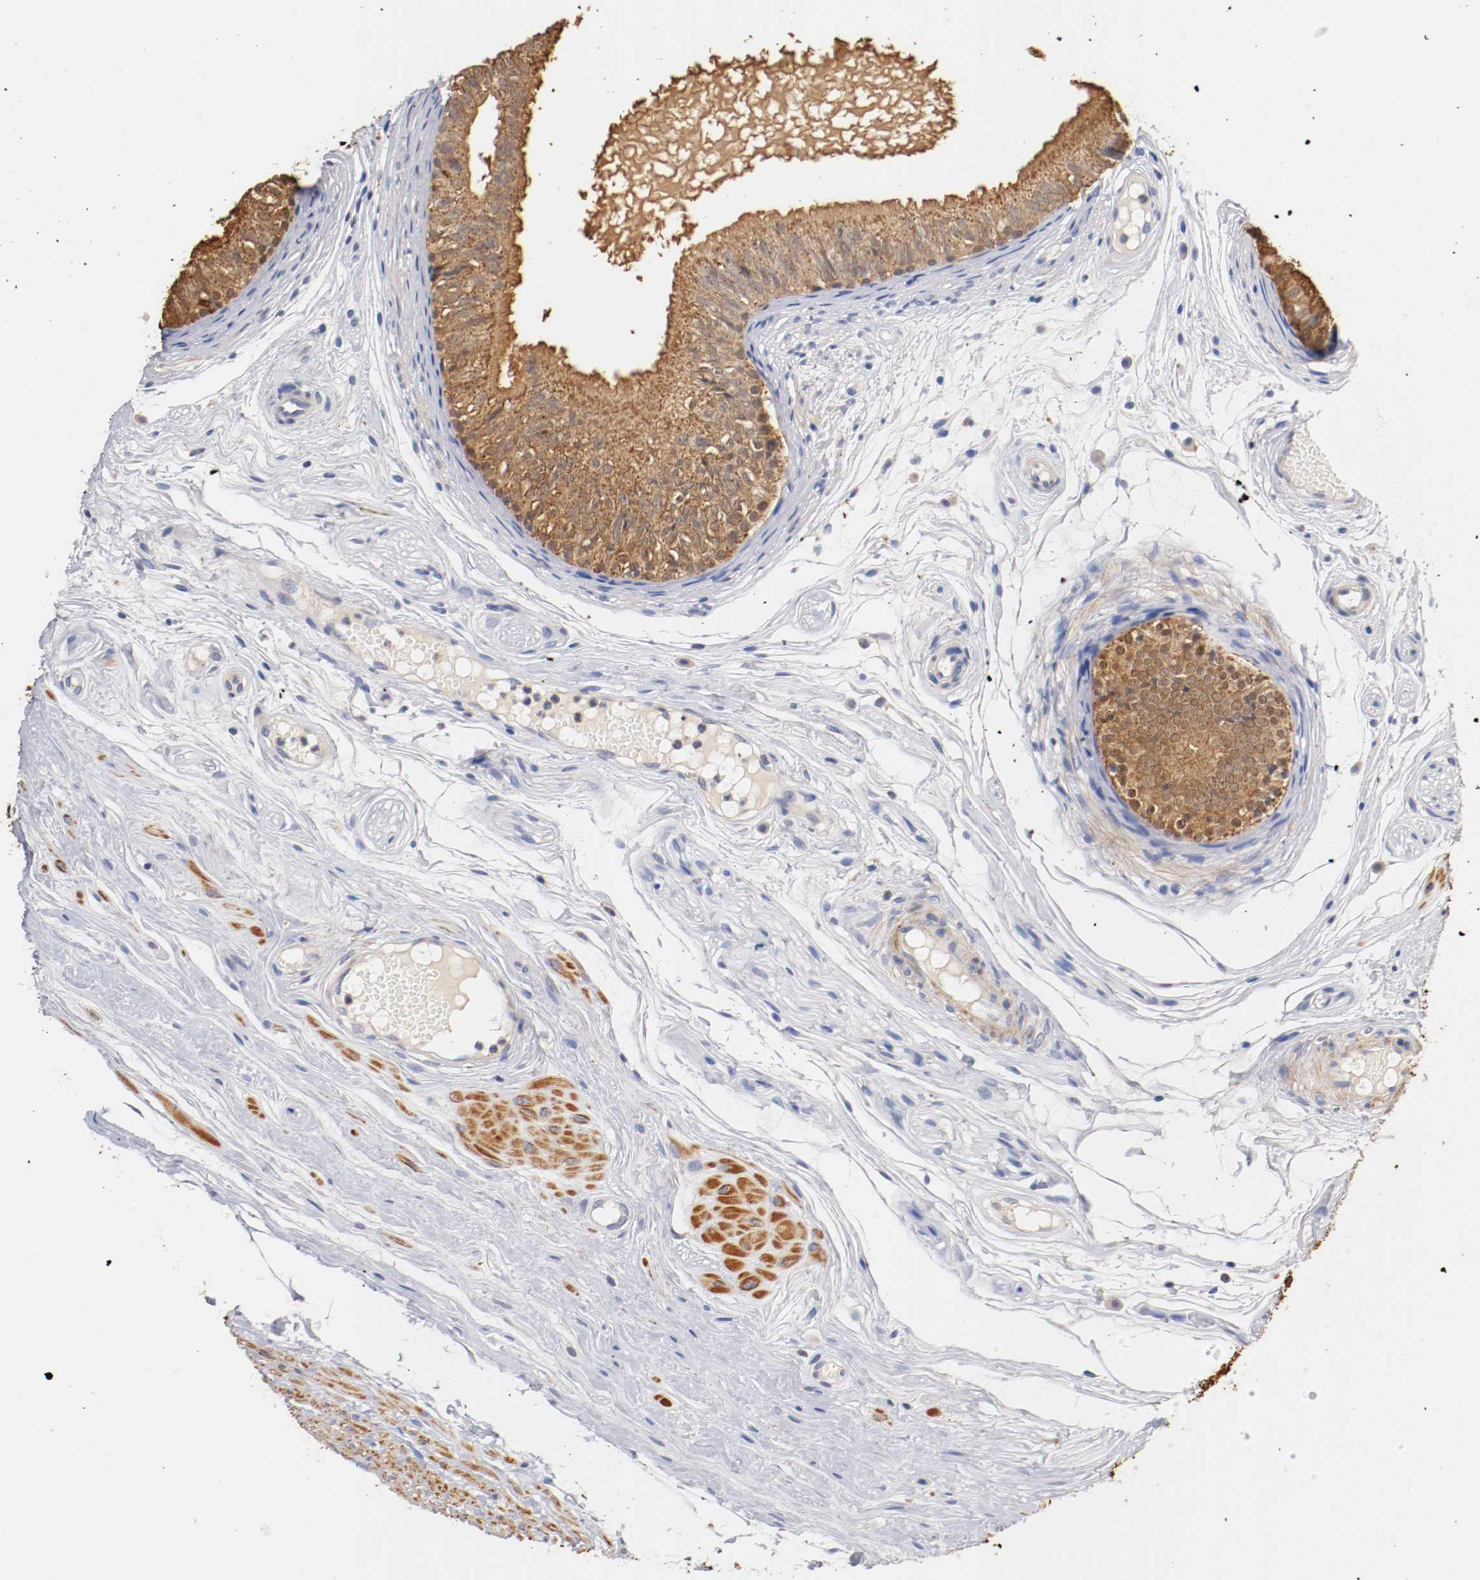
{"staining": {"intensity": "strong", "quantity": ">75%", "location": "cytoplasmic/membranous"}, "tissue": "epididymis", "cell_type": "Glandular cells", "image_type": "normal", "snomed": [{"axis": "morphology", "description": "Normal tissue, NOS"}, {"axis": "morphology", "description": "Atrophy, NOS"}, {"axis": "topography", "description": "Testis"}, {"axis": "topography", "description": "Epididymis"}], "caption": "Glandular cells demonstrate high levels of strong cytoplasmic/membranous expression in about >75% of cells in benign human epididymis.", "gene": "SEMA5A", "patient": {"sex": "male", "age": 18}}